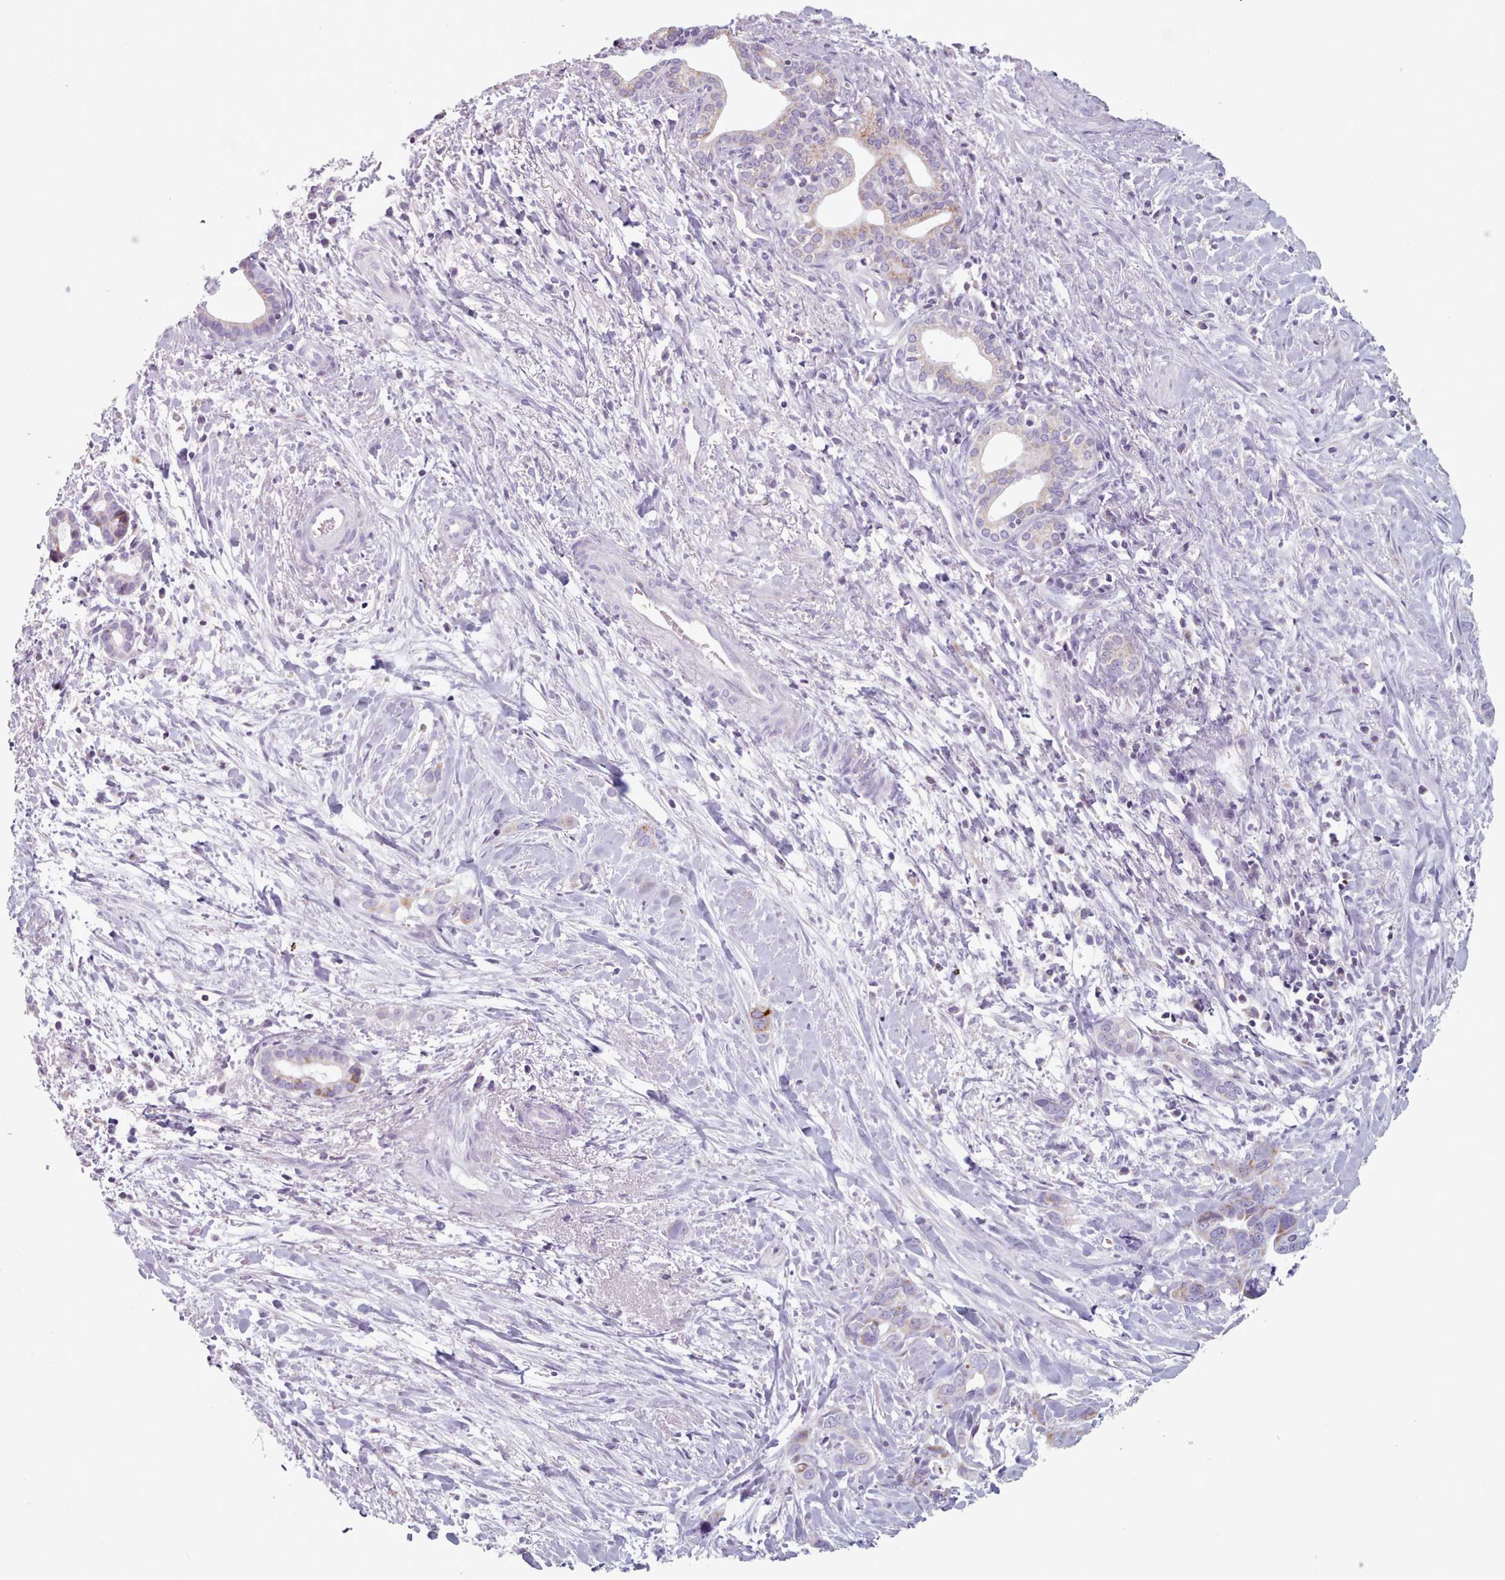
{"staining": {"intensity": "weak", "quantity": "<25%", "location": "cytoplasmic/membranous"}, "tissue": "liver cancer", "cell_type": "Tumor cells", "image_type": "cancer", "snomed": [{"axis": "morphology", "description": "Cholangiocarcinoma"}, {"axis": "topography", "description": "Liver"}], "caption": "High magnification brightfield microscopy of liver cancer (cholangiocarcinoma) stained with DAB (brown) and counterstained with hematoxylin (blue): tumor cells show no significant staining.", "gene": "FAM170B", "patient": {"sex": "female", "age": 79}}